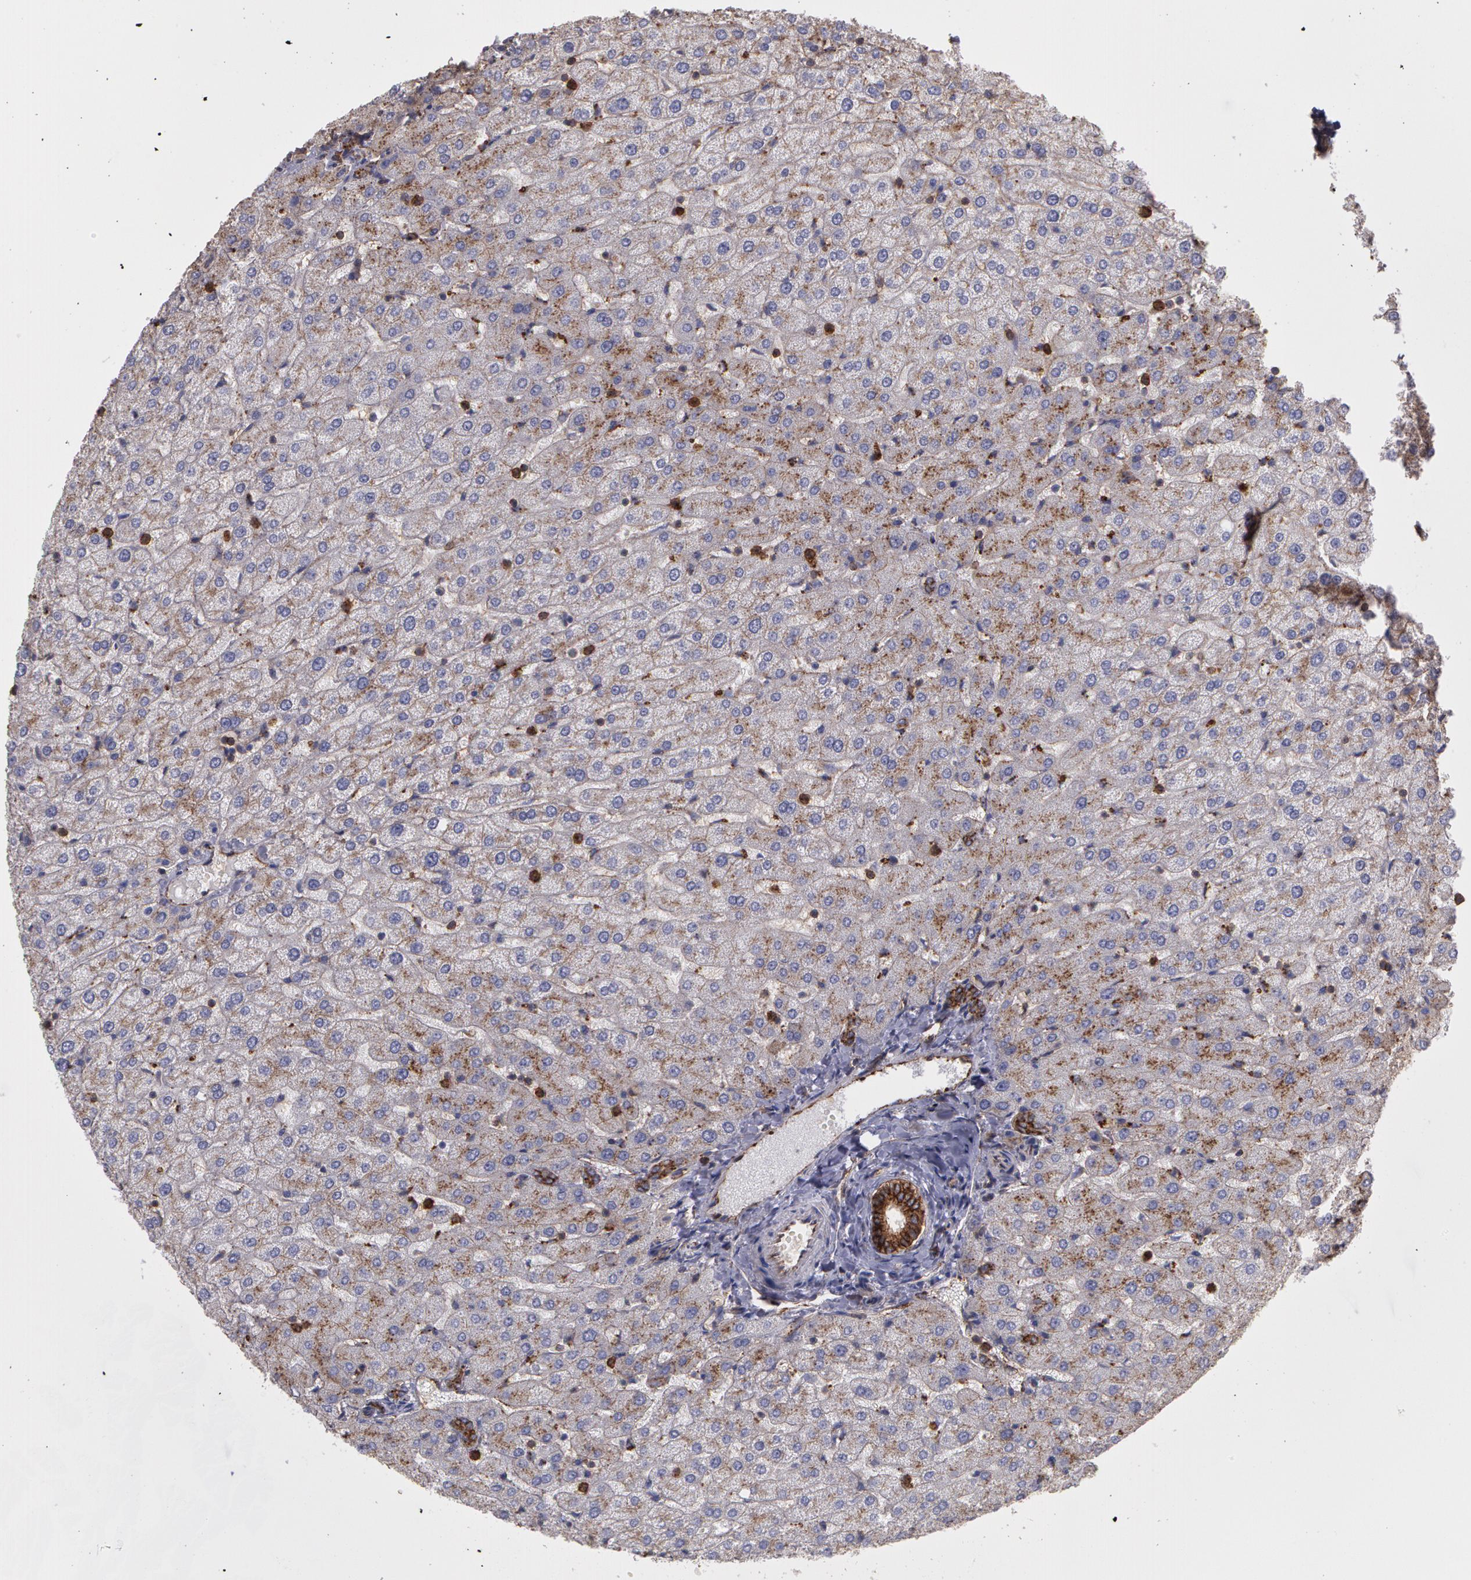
{"staining": {"intensity": "strong", "quantity": ">75%", "location": "cytoplasmic/membranous"}, "tissue": "liver", "cell_type": "Cholangiocytes", "image_type": "normal", "snomed": [{"axis": "morphology", "description": "Normal tissue, NOS"}, {"axis": "morphology", "description": "Fibrosis, NOS"}, {"axis": "topography", "description": "Liver"}], "caption": "Immunohistochemical staining of unremarkable liver displays >75% levels of strong cytoplasmic/membranous protein expression in about >75% of cholangiocytes.", "gene": "FLOT2", "patient": {"sex": "female", "age": 29}}